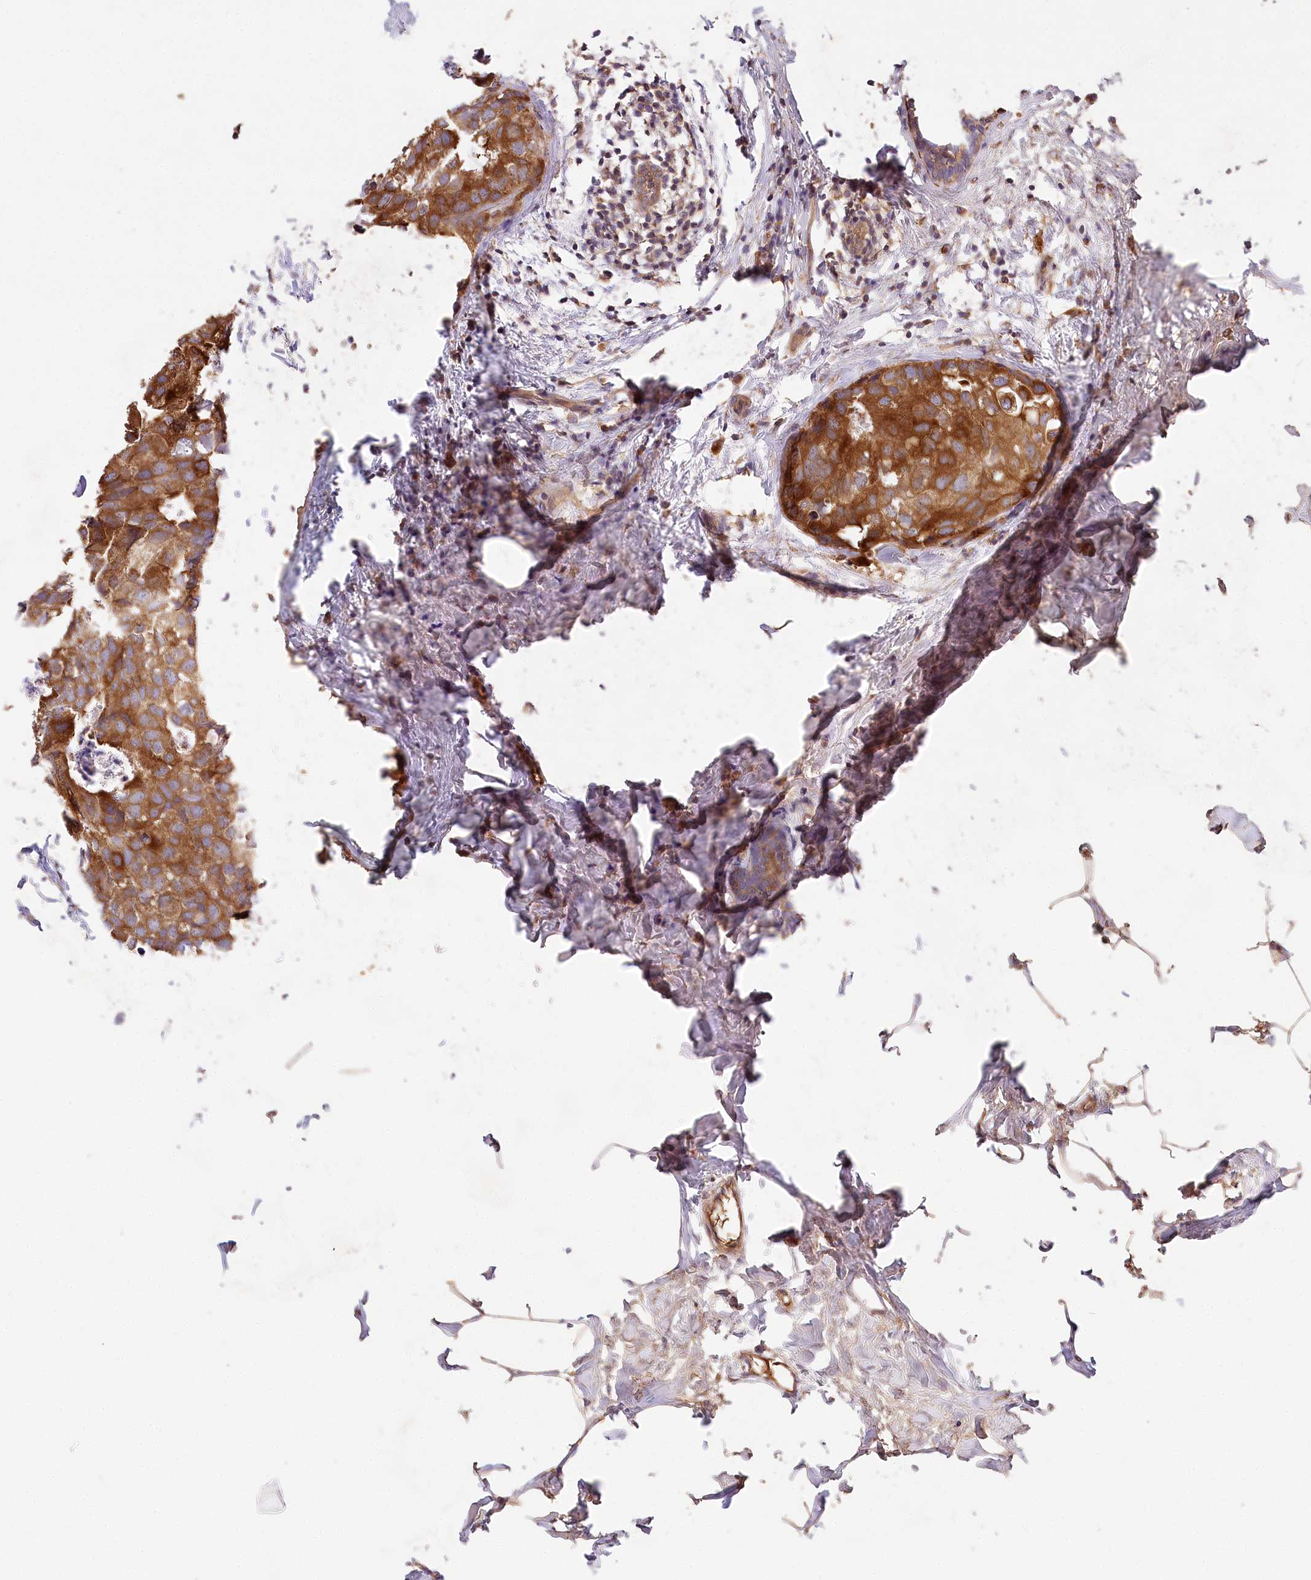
{"staining": {"intensity": "strong", "quantity": ">75%", "location": "cytoplasmic/membranous"}, "tissue": "breast cancer", "cell_type": "Tumor cells", "image_type": "cancer", "snomed": [{"axis": "morphology", "description": "Normal tissue, NOS"}, {"axis": "morphology", "description": "Duct carcinoma"}, {"axis": "topography", "description": "Breast"}], "caption": "Strong cytoplasmic/membranous expression for a protein is appreciated in approximately >75% of tumor cells of breast intraductal carcinoma using immunohistochemistry (IHC).", "gene": "LSS", "patient": {"sex": "female", "age": 50}}